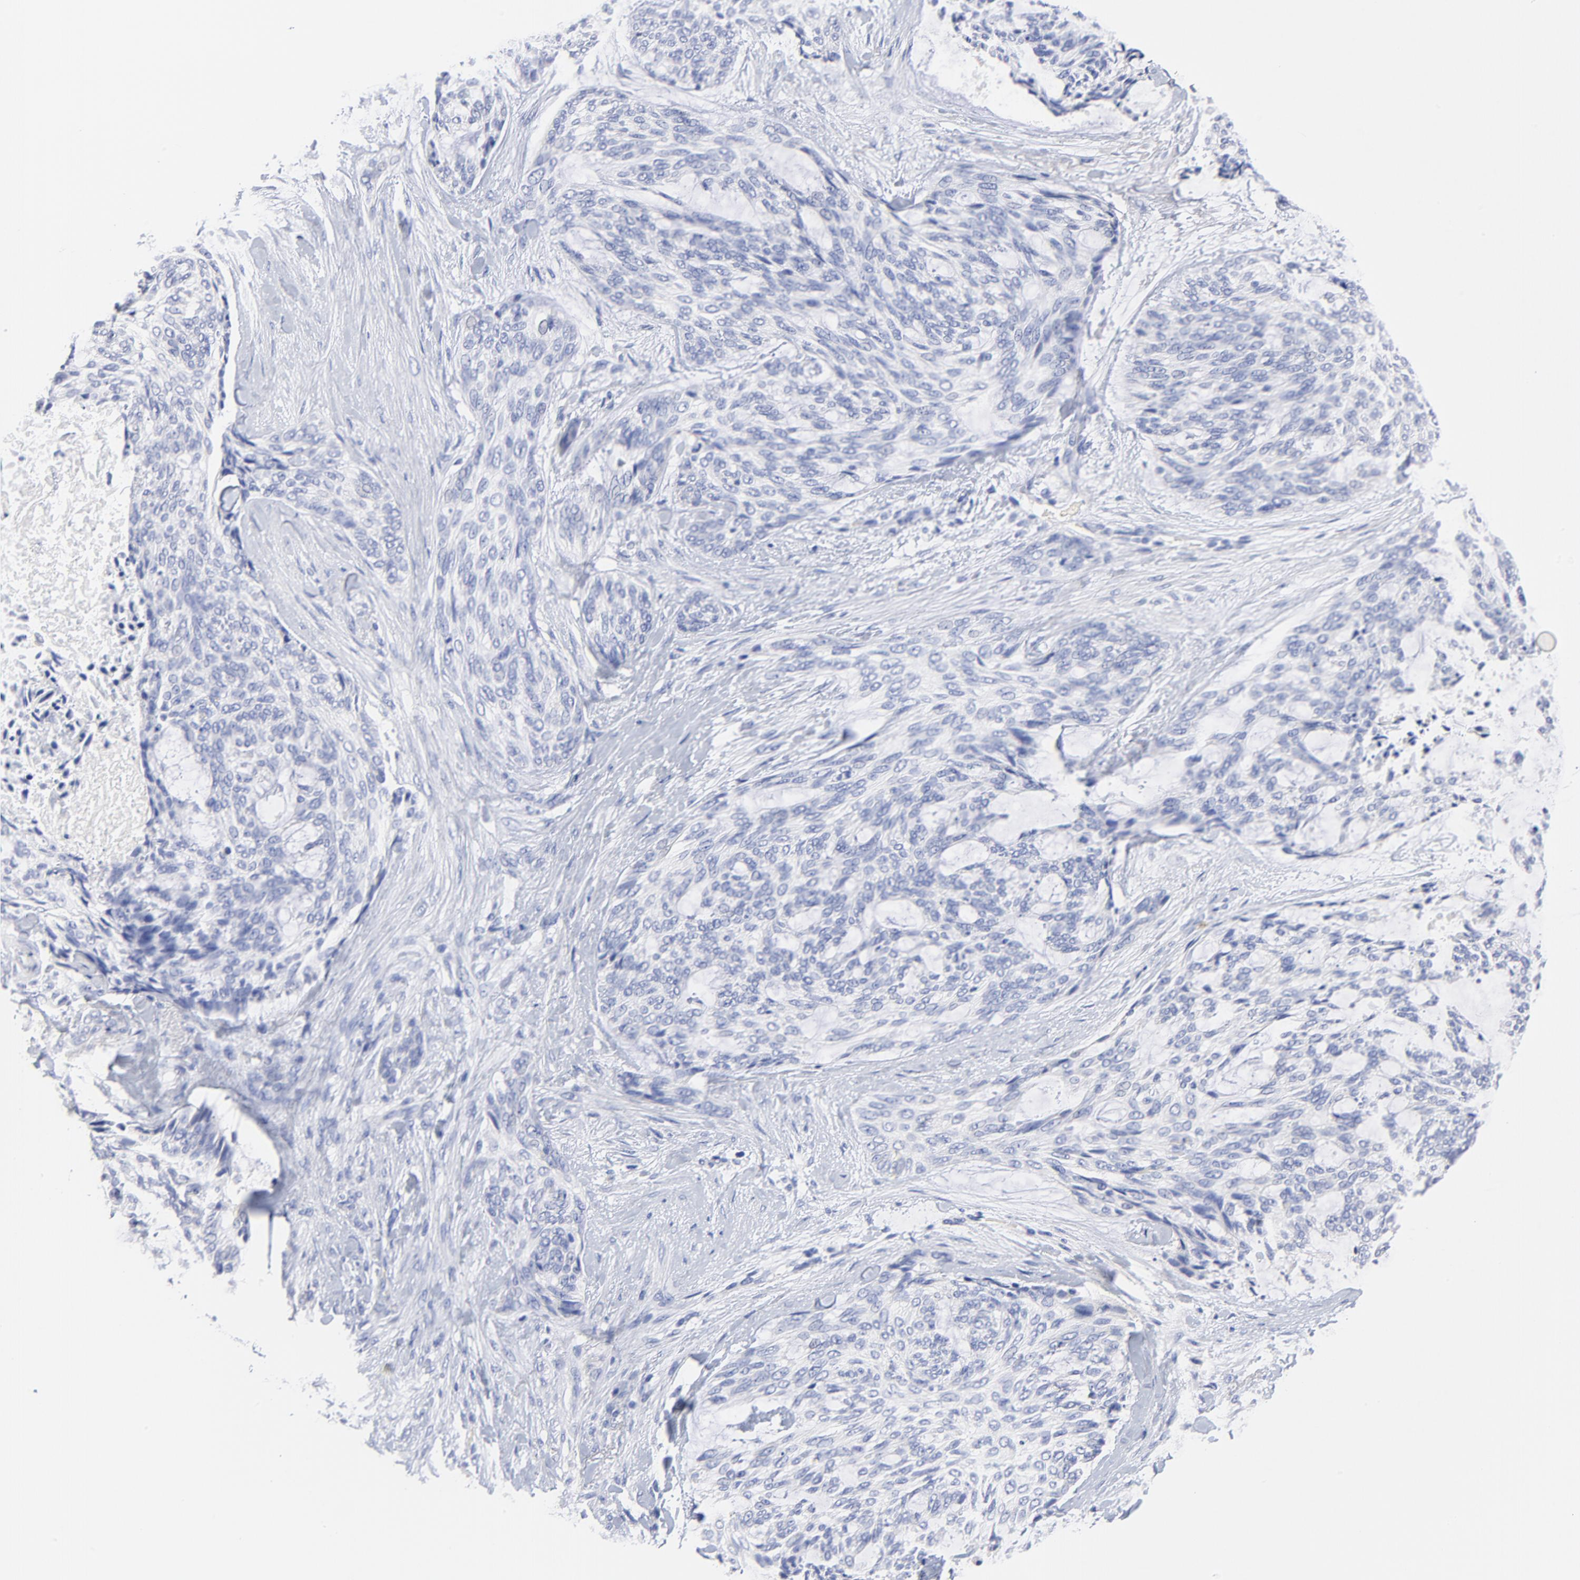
{"staining": {"intensity": "negative", "quantity": "none", "location": "none"}, "tissue": "skin cancer", "cell_type": "Tumor cells", "image_type": "cancer", "snomed": [{"axis": "morphology", "description": "Normal tissue, NOS"}, {"axis": "morphology", "description": "Basal cell carcinoma"}, {"axis": "topography", "description": "Skin"}], "caption": "This is a image of IHC staining of skin cancer, which shows no expression in tumor cells.", "gene": "IGLV3-10", "patient": {"sex": "female", "age": 71}}